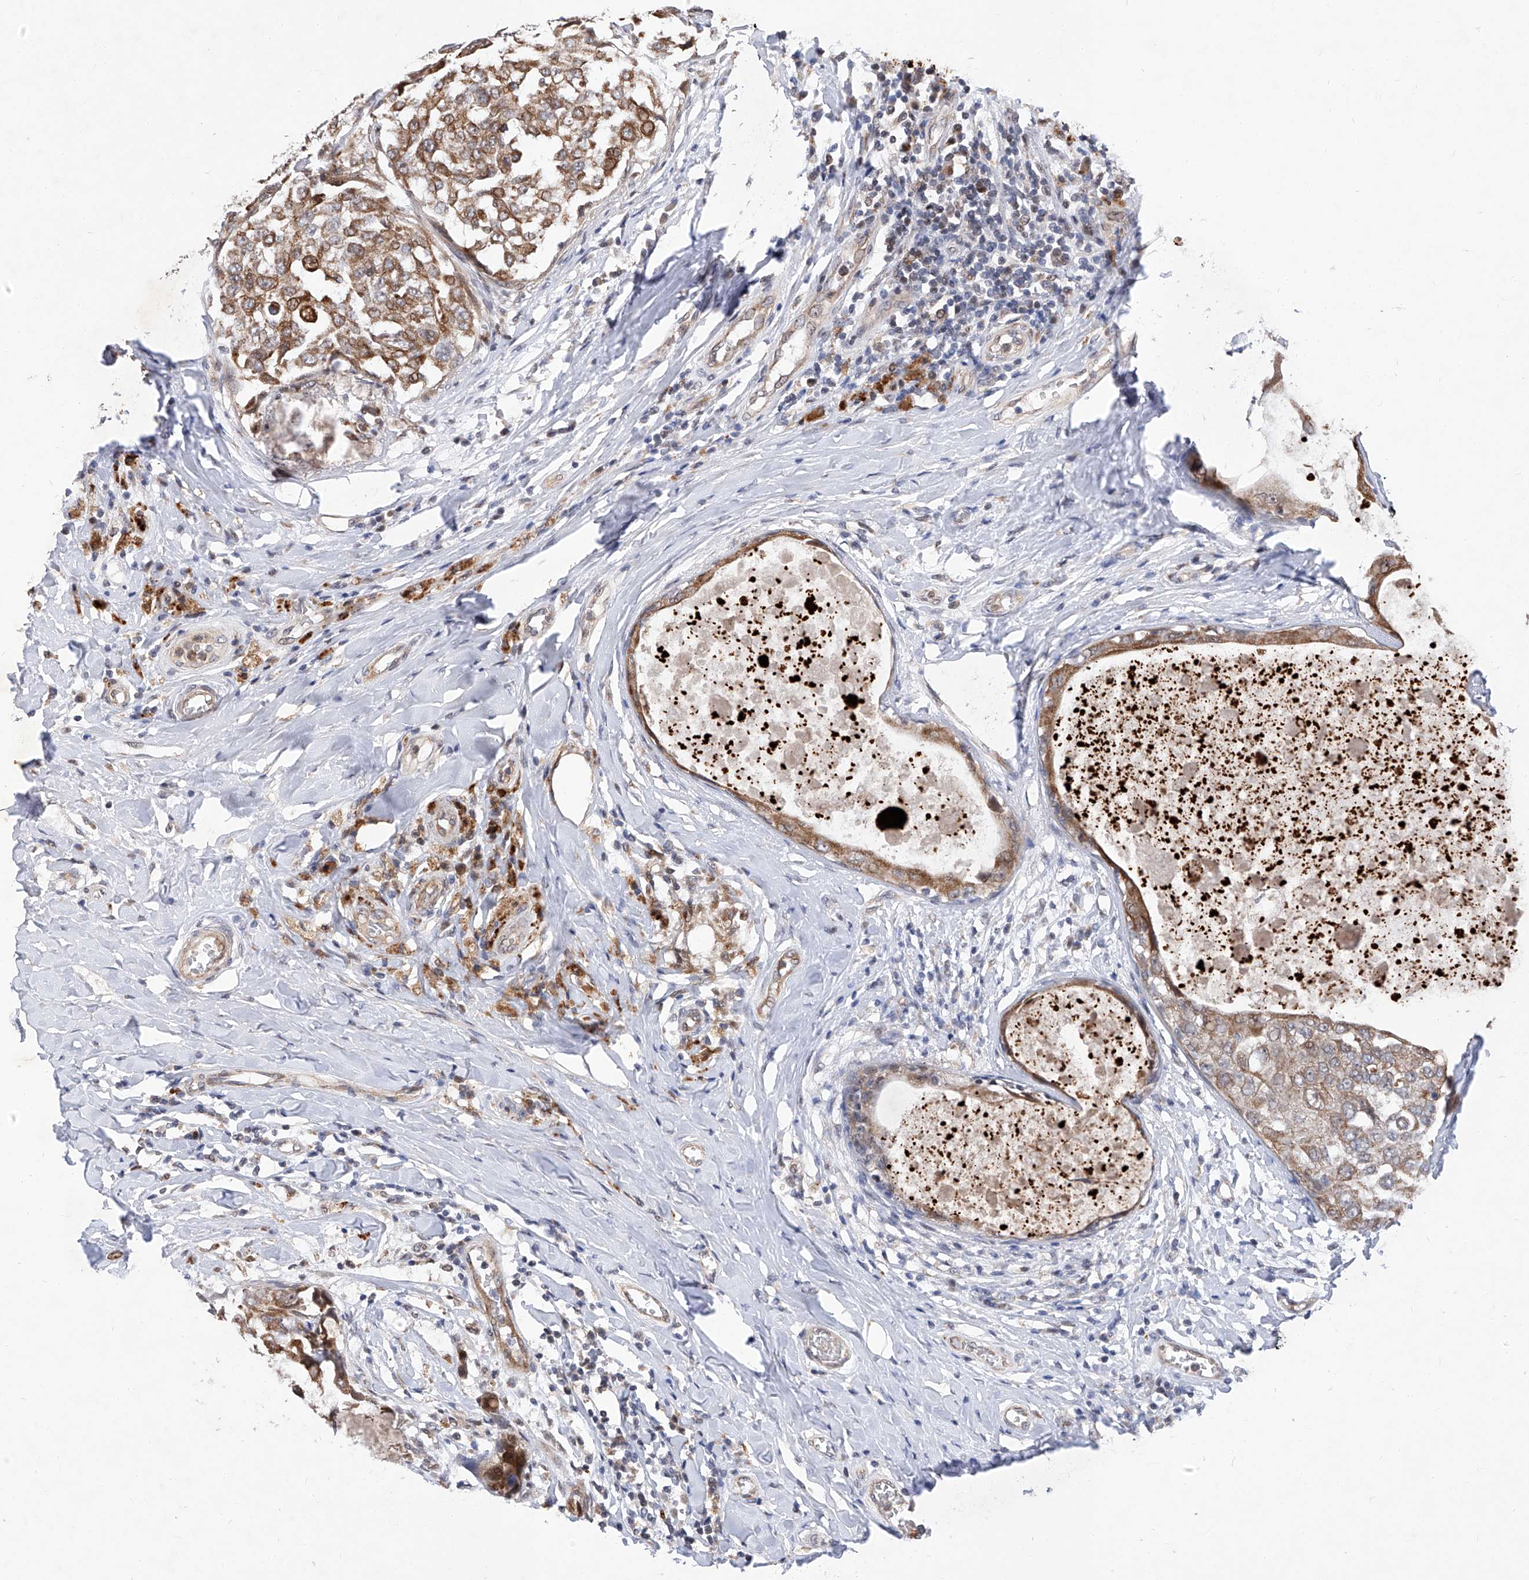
{"staining": {"intensity": "moderate", "quantity": ">75%", "location": "cytoplasmic/membranous"}, "tissue": "breast cancer", "cell_type": "Tumor cells", "image_type": "cancer", "snomed": [{"axis": "morphology", "description": "Duct carcinoma"}, {"axis": "topography", "description": "Breast"}], "caption": "Brown immunohistochemical staining in human breast cancer (intraductal carcinoma) exhibits moderate cytoplasmic/membranous positivity in approximately >75% of tumor cells. The staining is performed using DAB brown chromogen to label protein expression. The nuclei are counter-stained blue using hematoxylin.", "gene": "FARP2", "patient": {"sex": "female", "age": 27}}